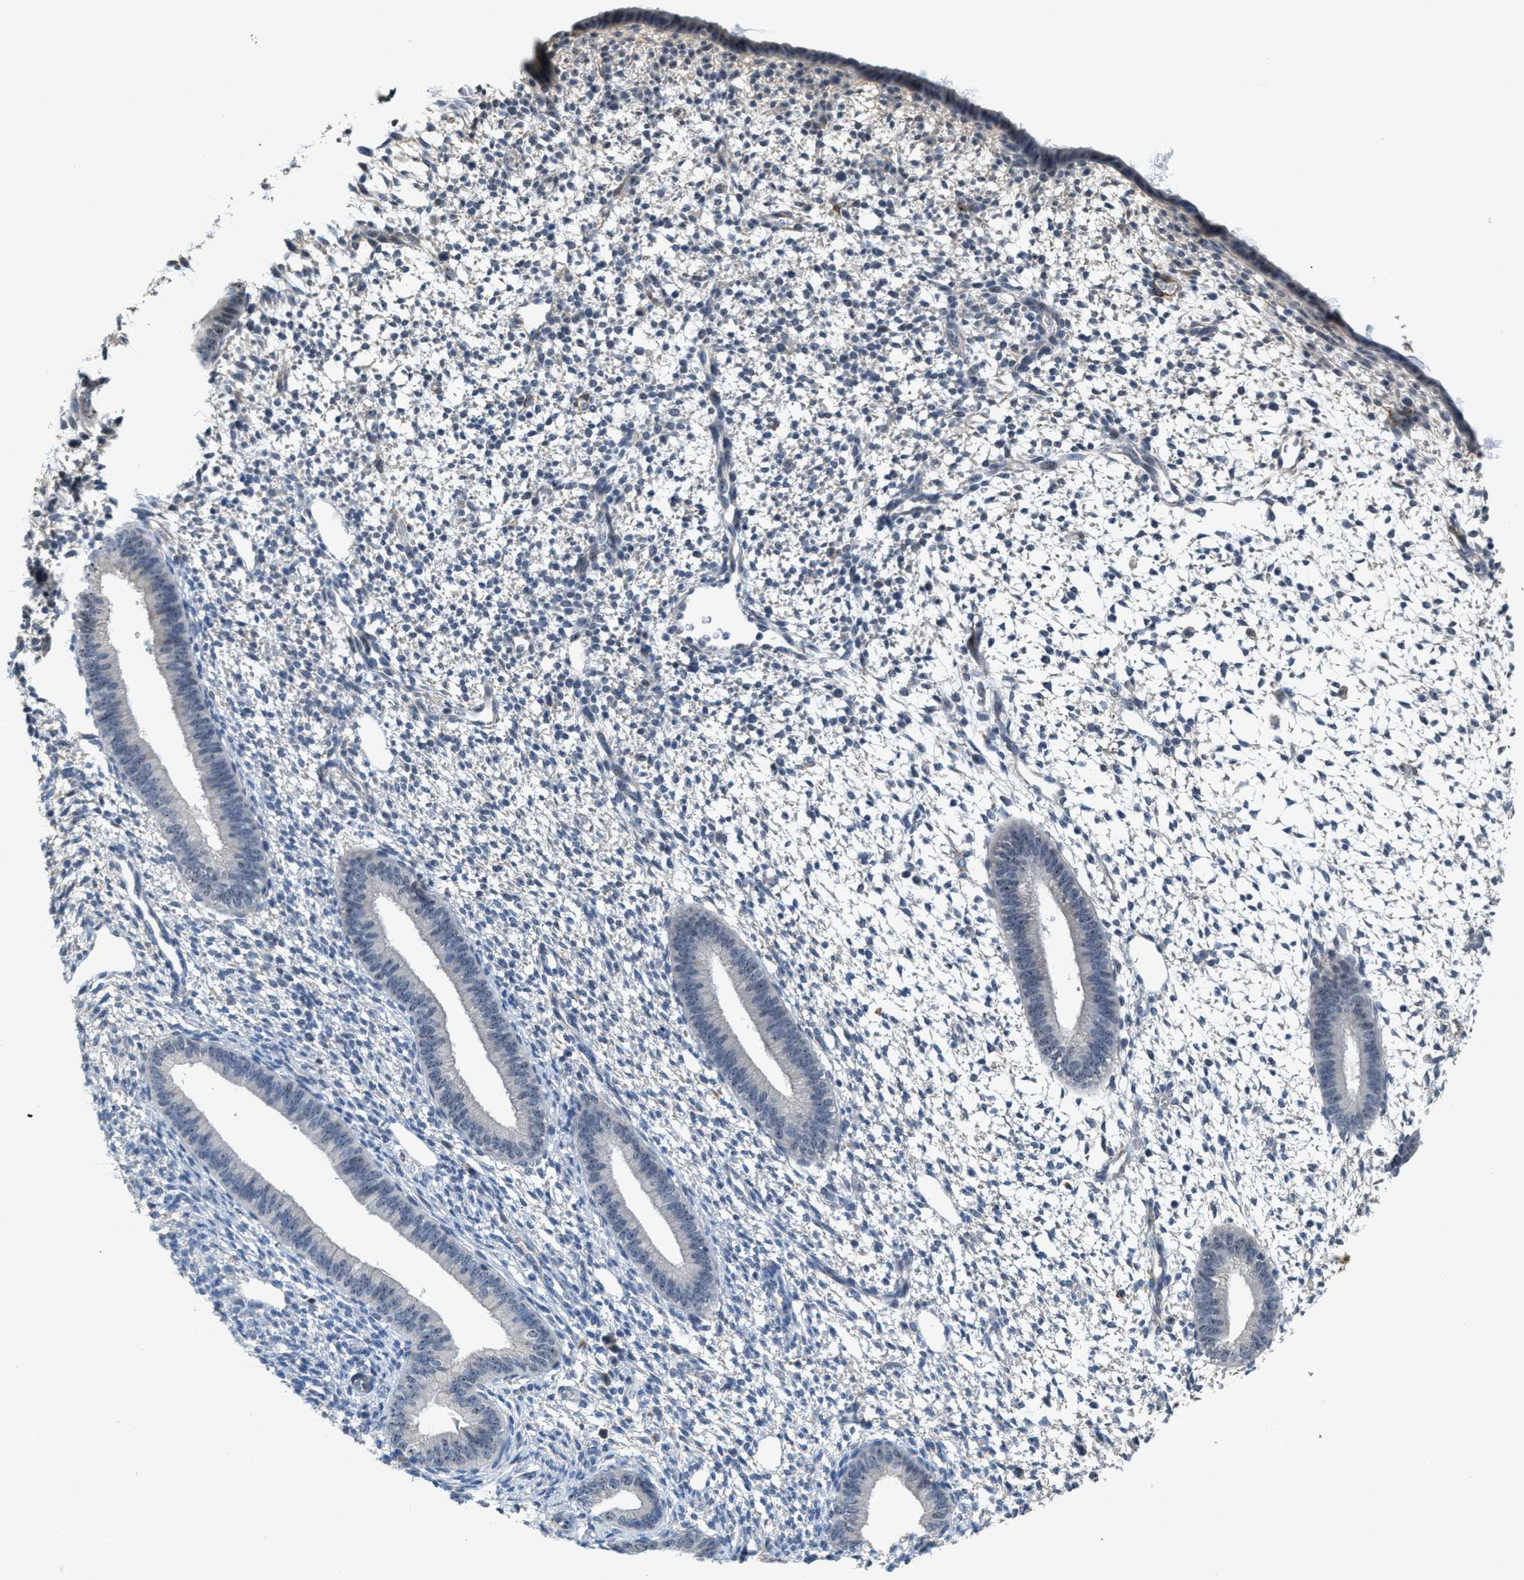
{"staining": {"intensity": "negative", "quantity": "none", "location": "none"}, "tissue": "endometrium", "cell_type": "Cells in endometrial stroma", "image_type": "normal", "snomed": [{"axis": "morphology", "description": "Normal tissue, NOS"}, {"axis": "topography", "description": "Endometrium"}], "caption": "Immunohistochemistry histopathology image of benign human endometrium stained for a protein (brown), which shows no expression in cells in endometrial stroma. (Immunohistochemistry (ihc), brightfield microscopy, high magnification).", "gene": "ZNF783", "patient": {"sex": "female", "age": 46}}